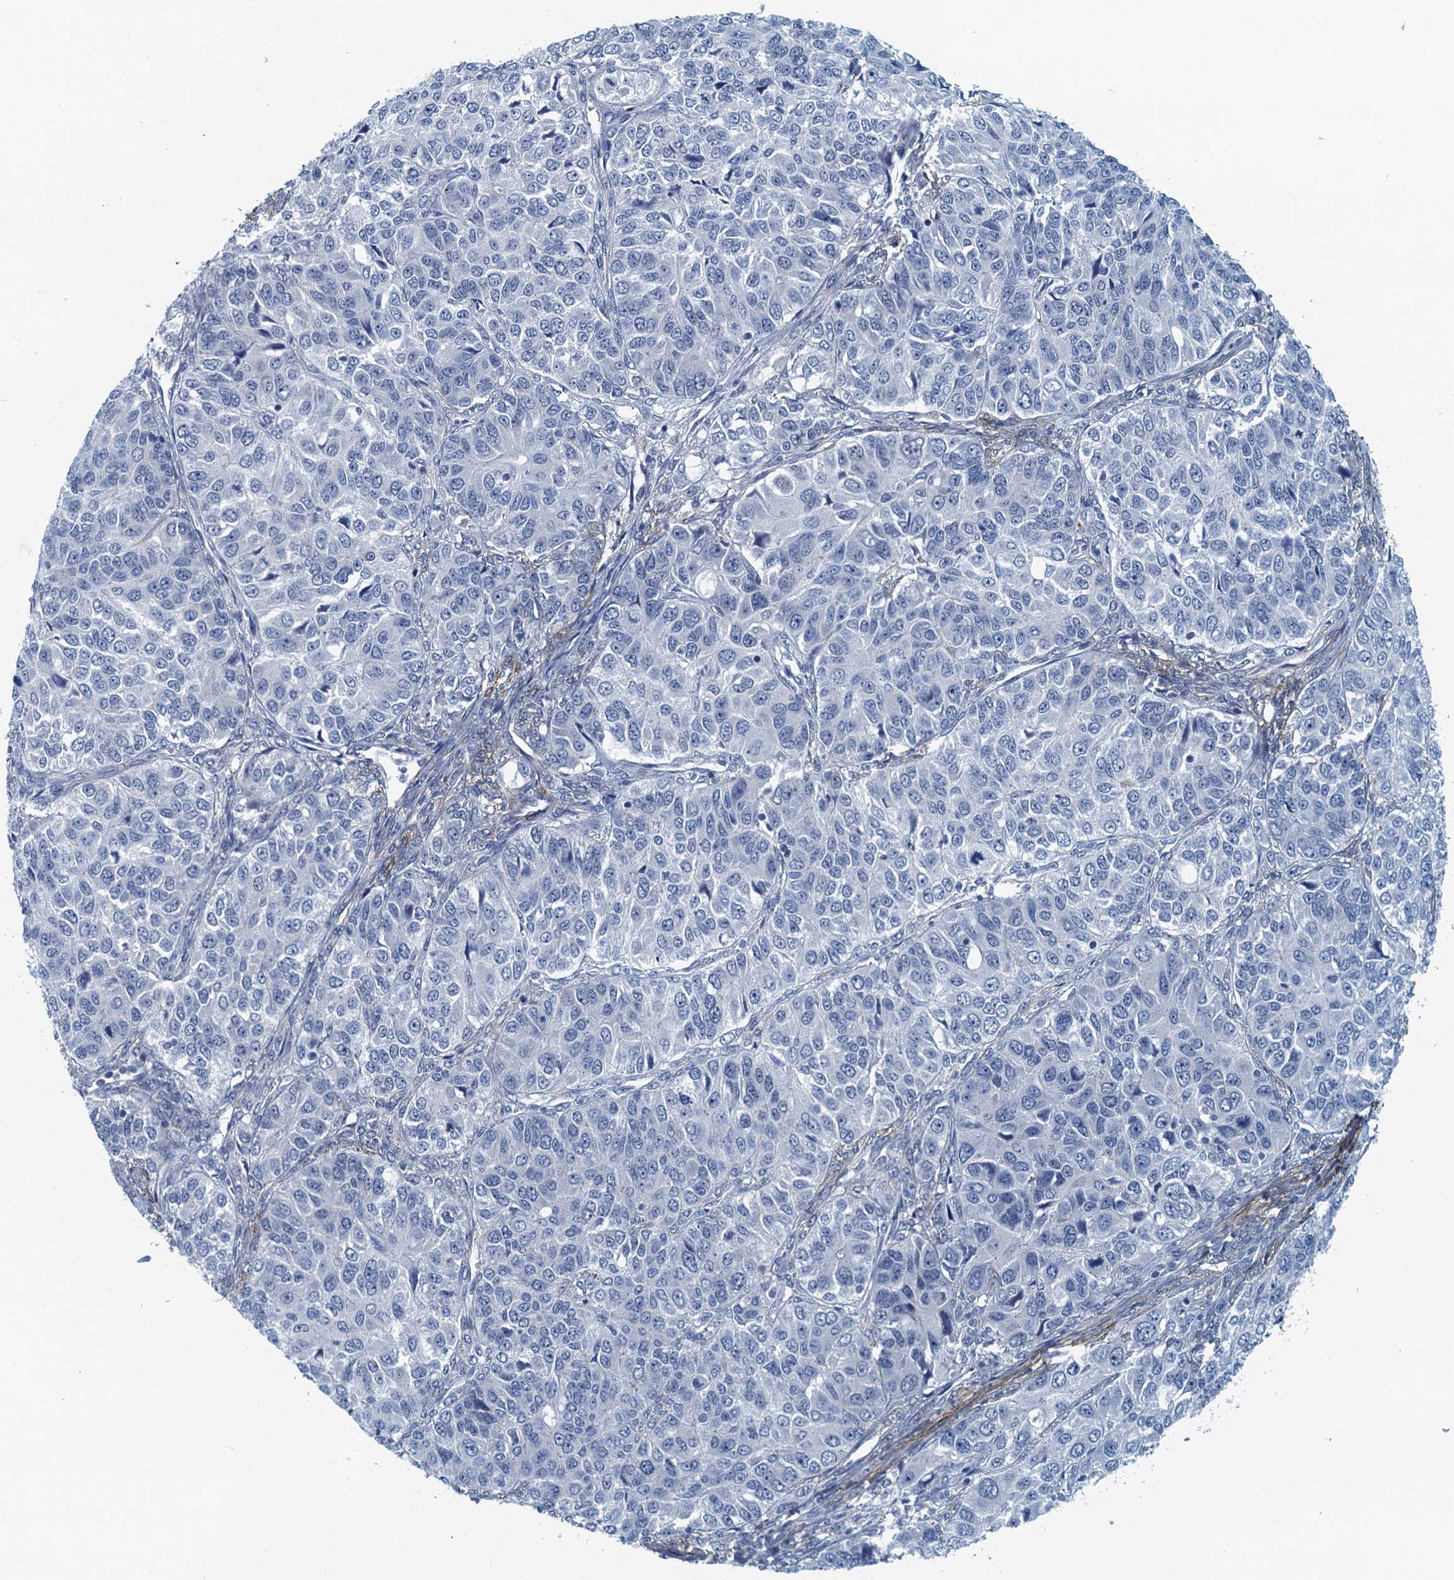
{"staining": {"intensity": "negative", "quantity": "none", "location": "none"}, "tissue": "ovarian cancer", "cell_type": "Tumor cells", "image_type": "cancer", "snomed": [{"axis": "morphology", "description": "Carcinoma, endometroid"}, {"axis": "topography", "description": "Ovary"}], "caption": "Tumor cells are negative for protein expression in human ovarian endometroid carcinoma.", "gene": "ALG2", "patient": {"sex": "female", "age": 51}}